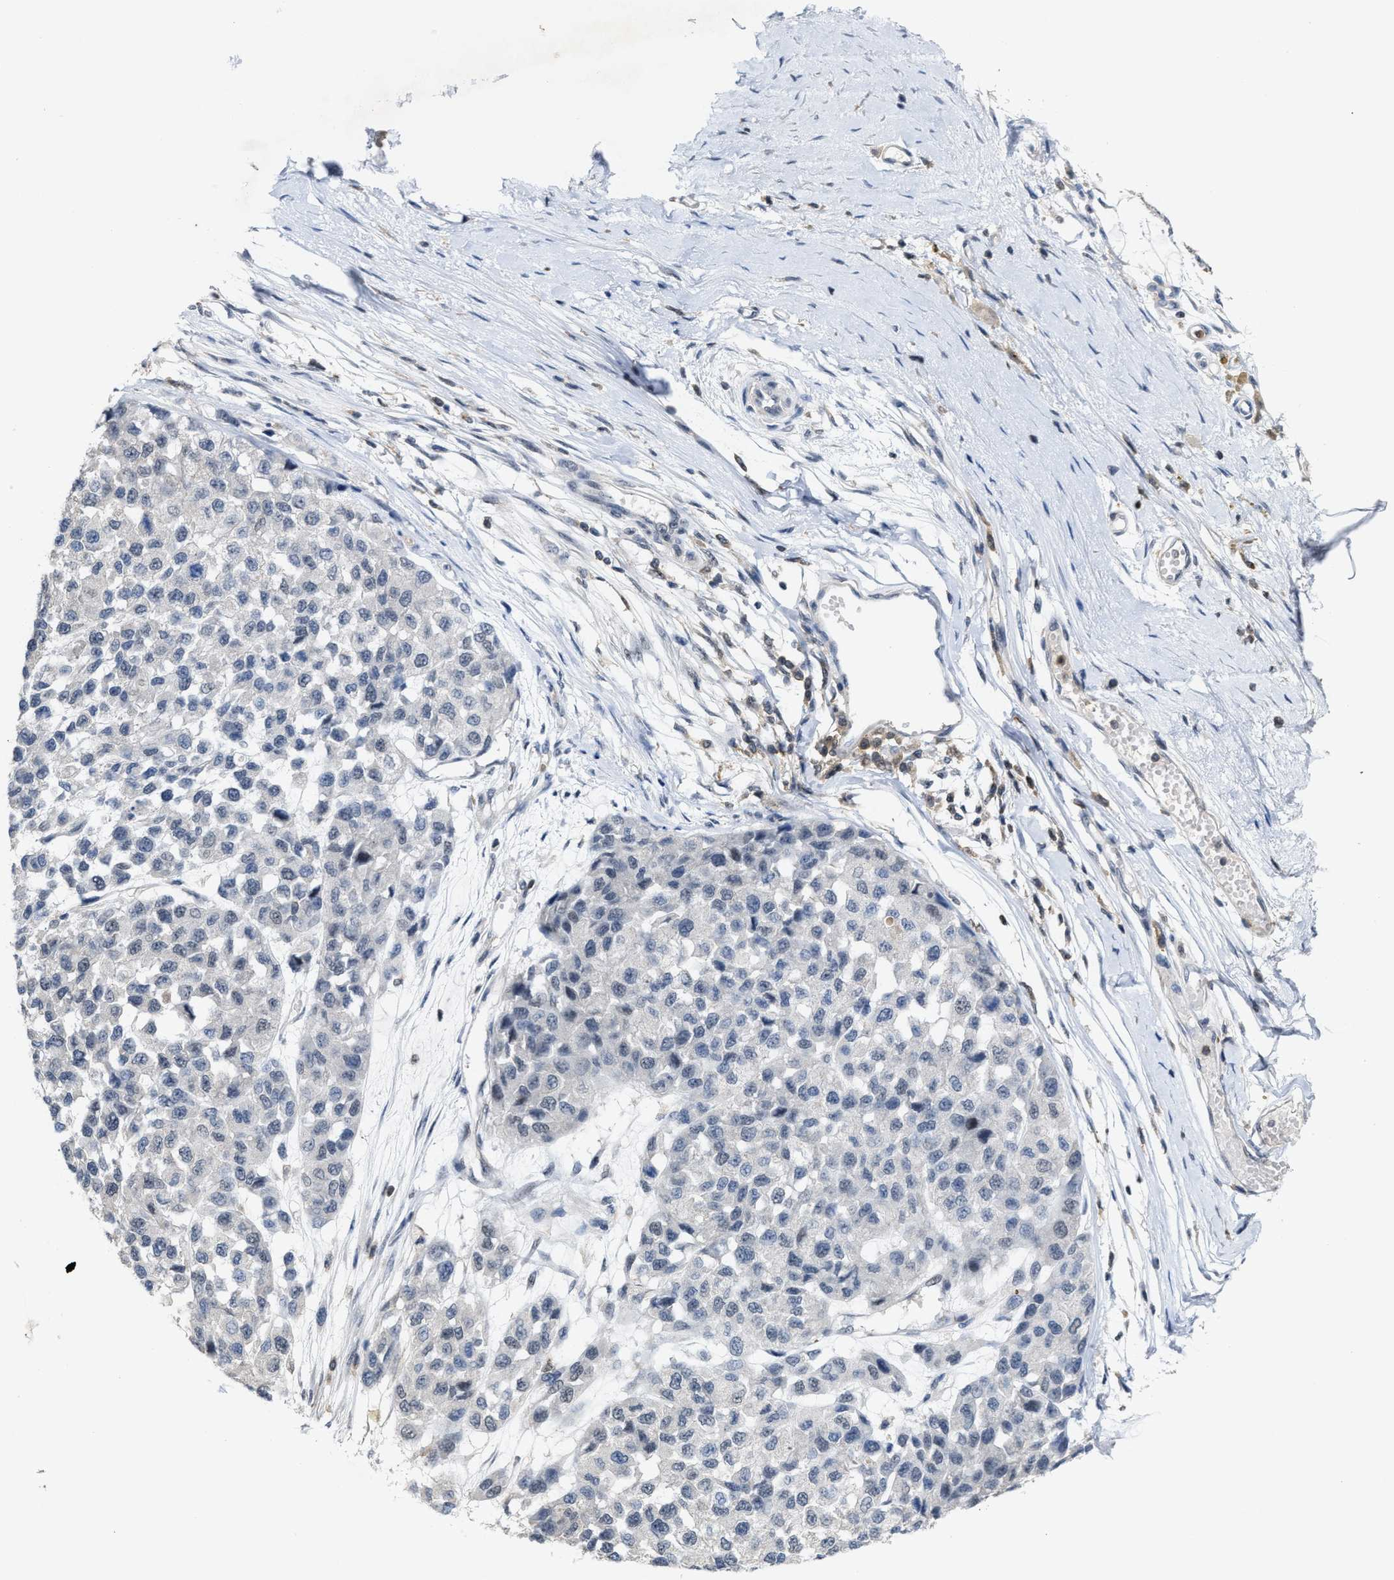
{"staining": {"intensity": "negative", "quantity": "none", "location": "none"}, "tissue": "melanoma", "cell_type": "Tumor cells", "image_type": "cancer", "snomed": [{"axis": "morphology", "description": "Malignant melanoma, NOS"}, {"axis": "topography", "description": "Skin"}], "caption": "Immunohistochemical staining of human malignant melanoma reveals no significant staining in tumor cells.", "gene": "FGD3", "patient": {"sex": "male", "age": 62}}